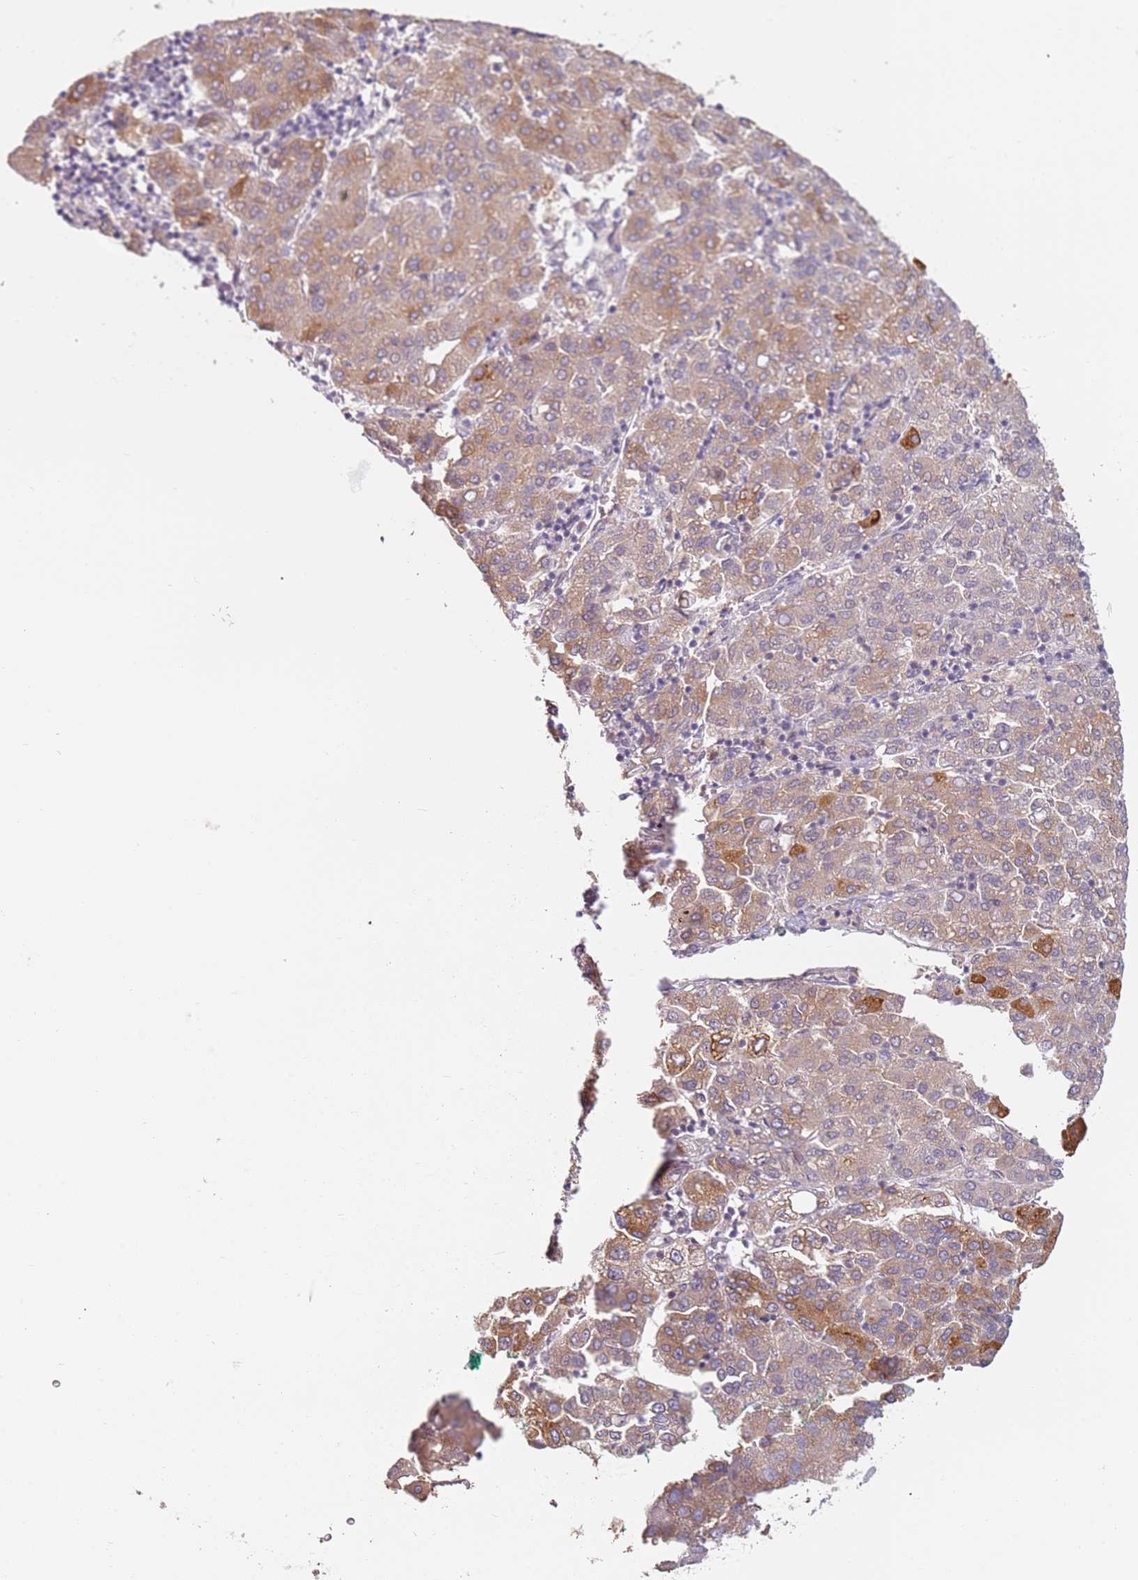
{"staining": {"intensity": "moderate", "quantity": "25%-75%", "location": "cytoplasmic/membranous"}, "tissue": "liver cancer", "cell_type": "Tumor cells", "image_type": "cancer", "snomed": [{"axis": "morphology", "description": "Carcinoma, Hepatocellular, NOS"}, {"axis": "topography", "description": "Liver"}], "caption": "The histopathology image shows a brown stain indicating the presence of a protein in the cytoplasmic/membranous of tumor cells in liver cancer (hepatocellular carcinoma). Using DAB (3,3'-diaminobenzidine) (brown) and hematoxylin (blue) stains, captured at high magnification using brightfield microscopy.", "gene": "WDR93", "patient": {"sex": "male", "age": 65}}